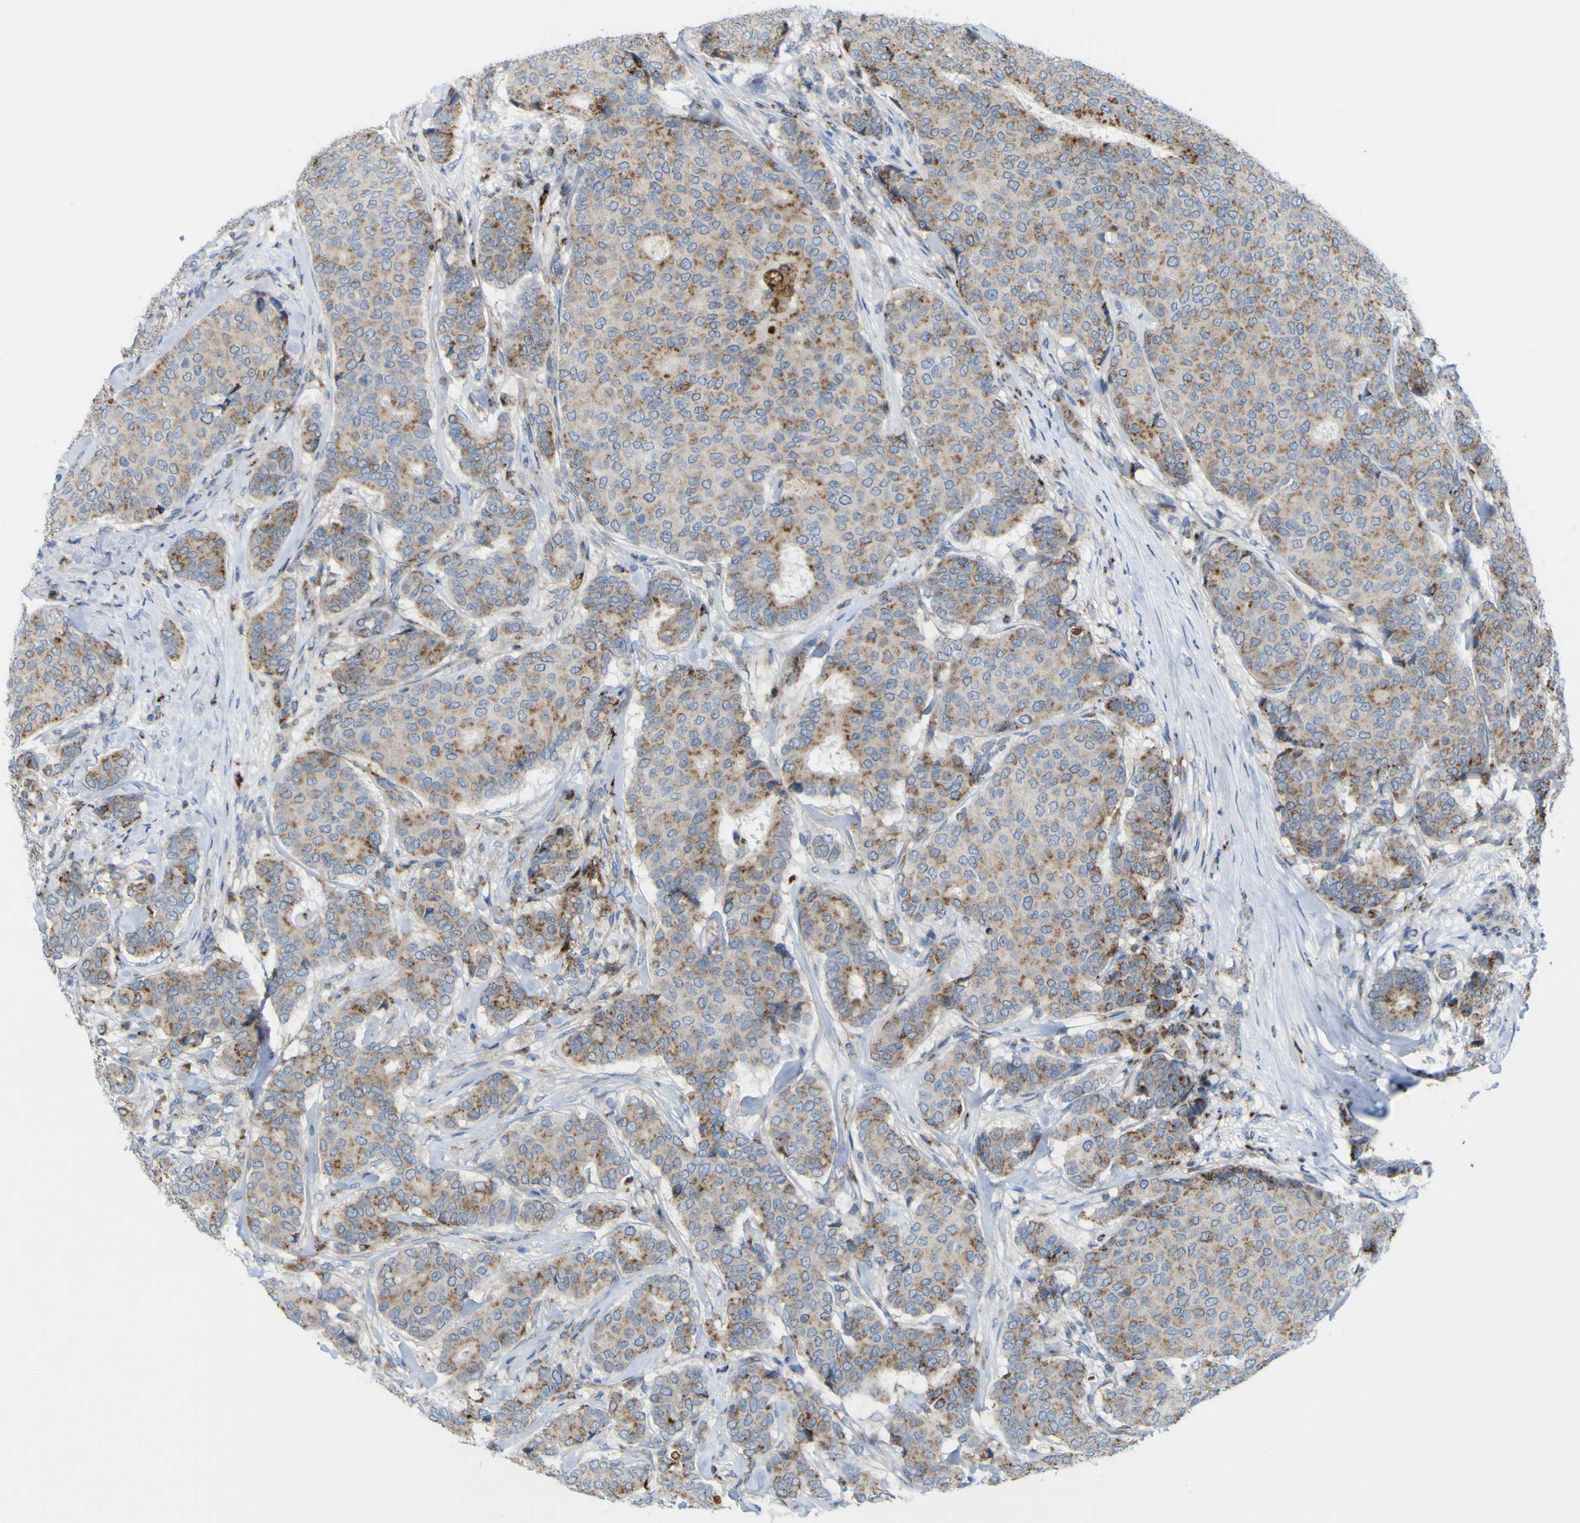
{"staining": {"intensity": "moderate", "quantity": ">75%", "location": "cytoplasmic/membranous"}, "tissue": "breast cancer", "cell_type": "Tumor cells", "image_type": "cancer", "snomed": [{"axis": "morphology", "description": "Duct carcinoma"}, {"axis": "topography", "description": "Breast"}], "caption": "Breast infiltrating ductal carcinoma tissue shows moderate cytoplasmic/membranous positivity in approximately >75% of tumor cells", "gene": "PLD3", "patient": {"sex": "female", "age": 75}}